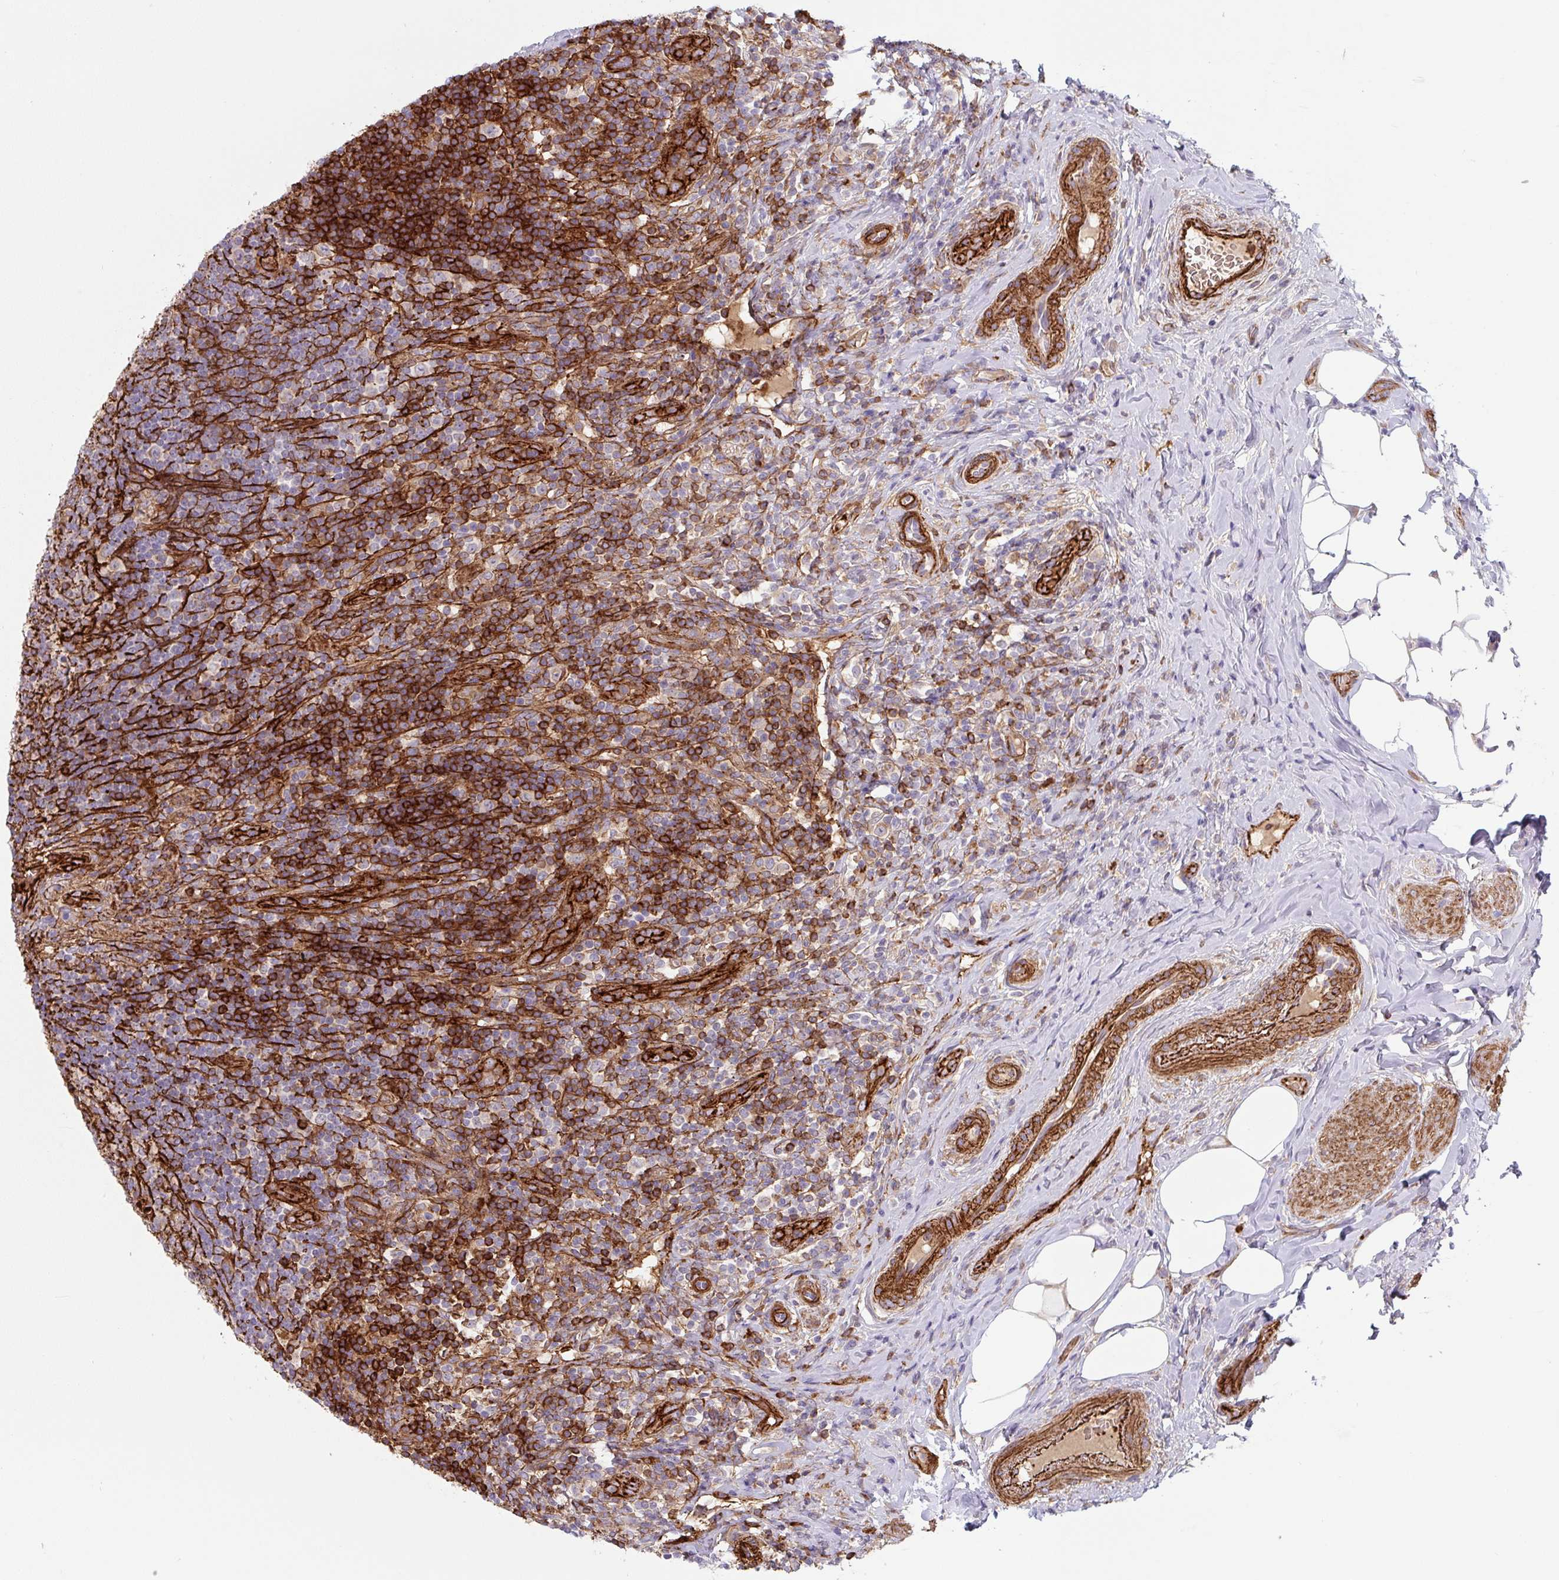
{"staining": {"intensity": "strong", "quantity": "25%-75%", "location": "cytoplasmic/membranous"}, "tissue": "appendix", "cell_type": "Glandular cells", "image_type": "normal", "snomed": [{"axis": "morphology", "description": "Normal tissue, NOS"}, {"axis": "topography", "description": "Appendix"}], "caption": "IHC of benign human appendix demonstrates high levels of strong cytoplasmic/membranous expression in approximately 25%-75% of glandular cells.", "gene": "DHFR2", "patient": {"sex": "female", "age": 43}}